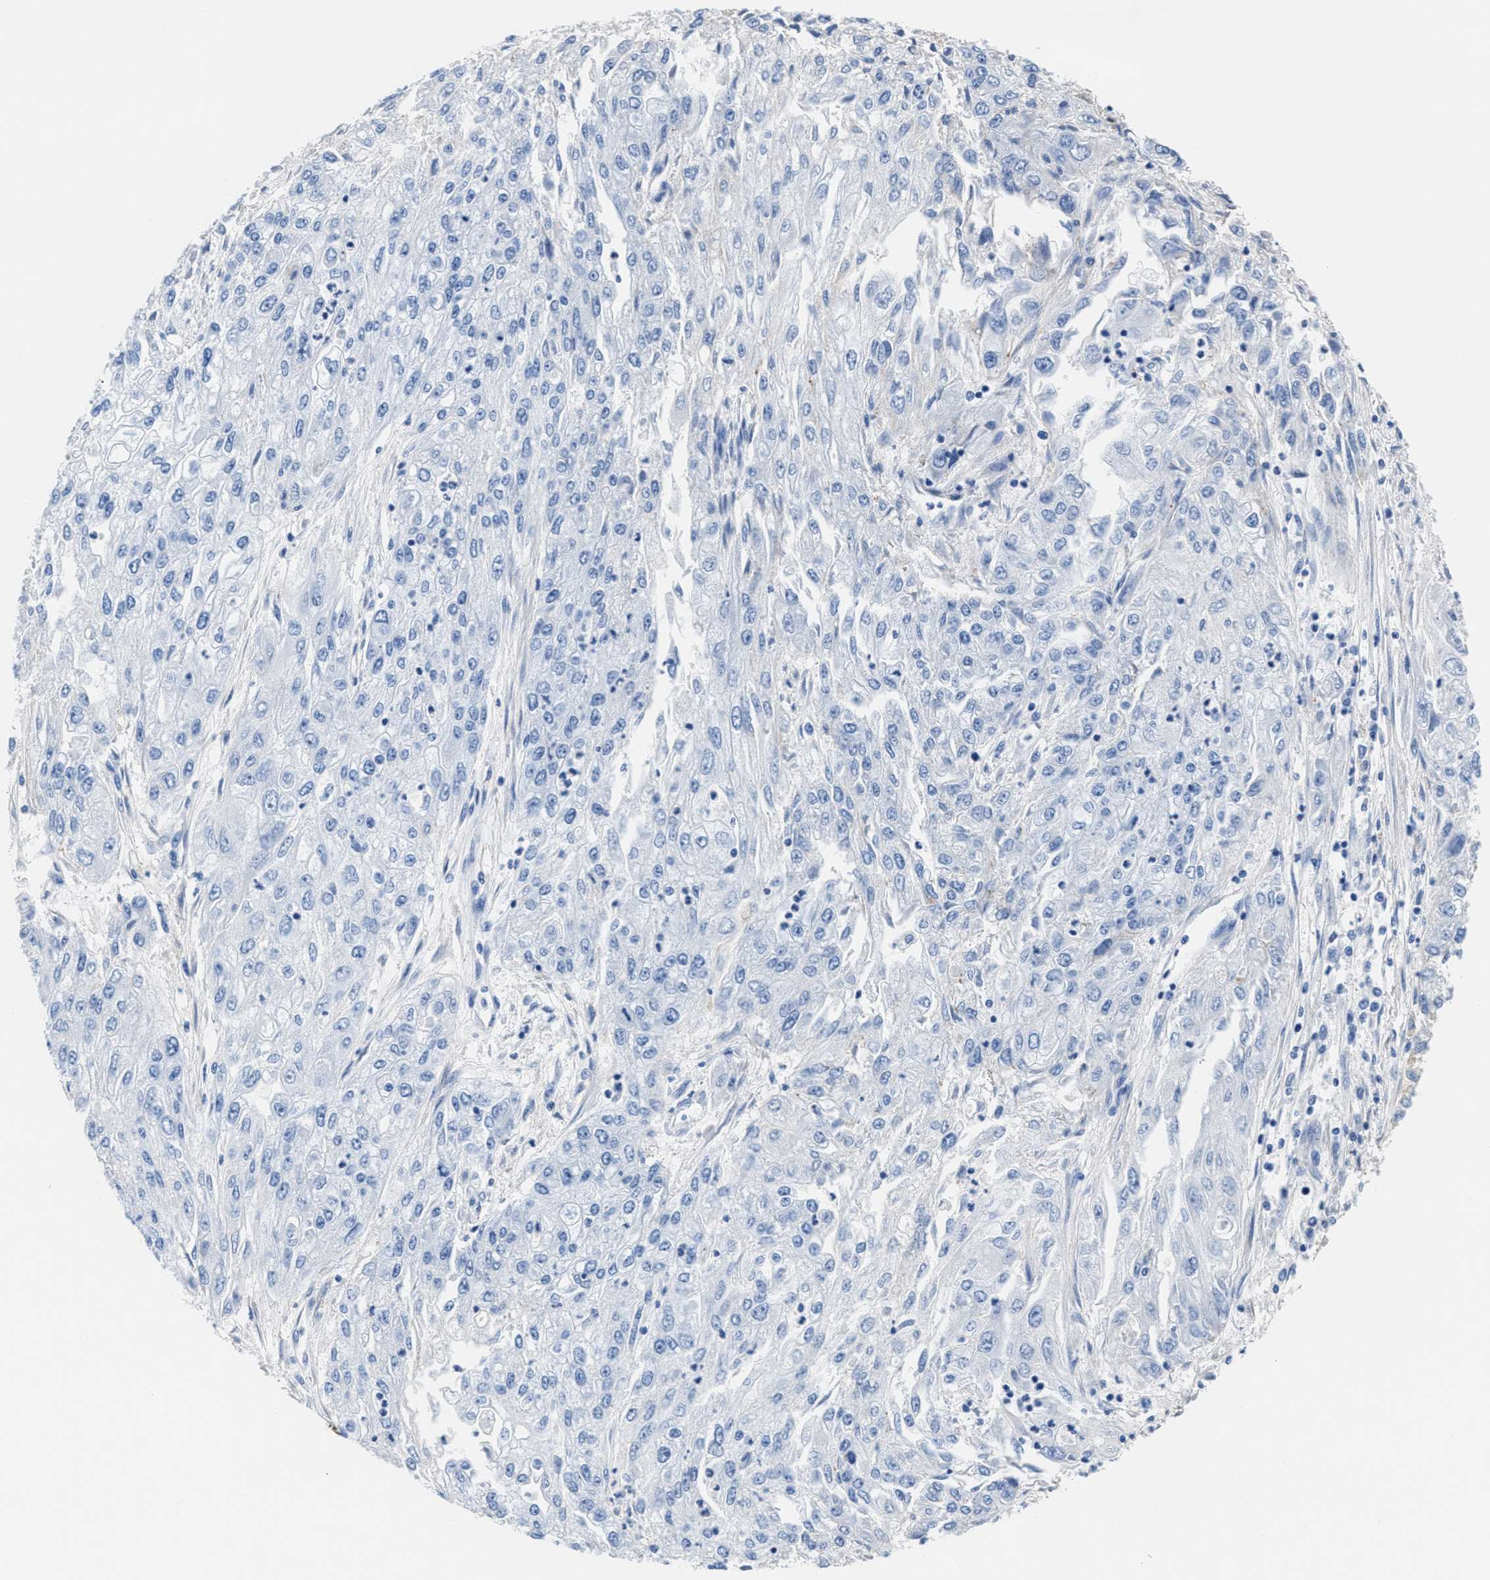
{"staining": {"intensity": "negative", "quantity": "none", "location": "none"}, "tissue": "endometrial cancer", "cell_type": "Tumor cells", "image_type": "cancer", "snomed": [{"axis": "morphology", "description": "Adenocarcinoma, NOS"}, {"axis": "topography", "description": "Endometrium"}], "caption": "Endometrial adenocarcinoma stained for a protein using immunohistochemistry (IHC) exhibits no positivity tumor cells.", "gene": "SLFN13", "patient": {"sex": "female", "age": 49}}